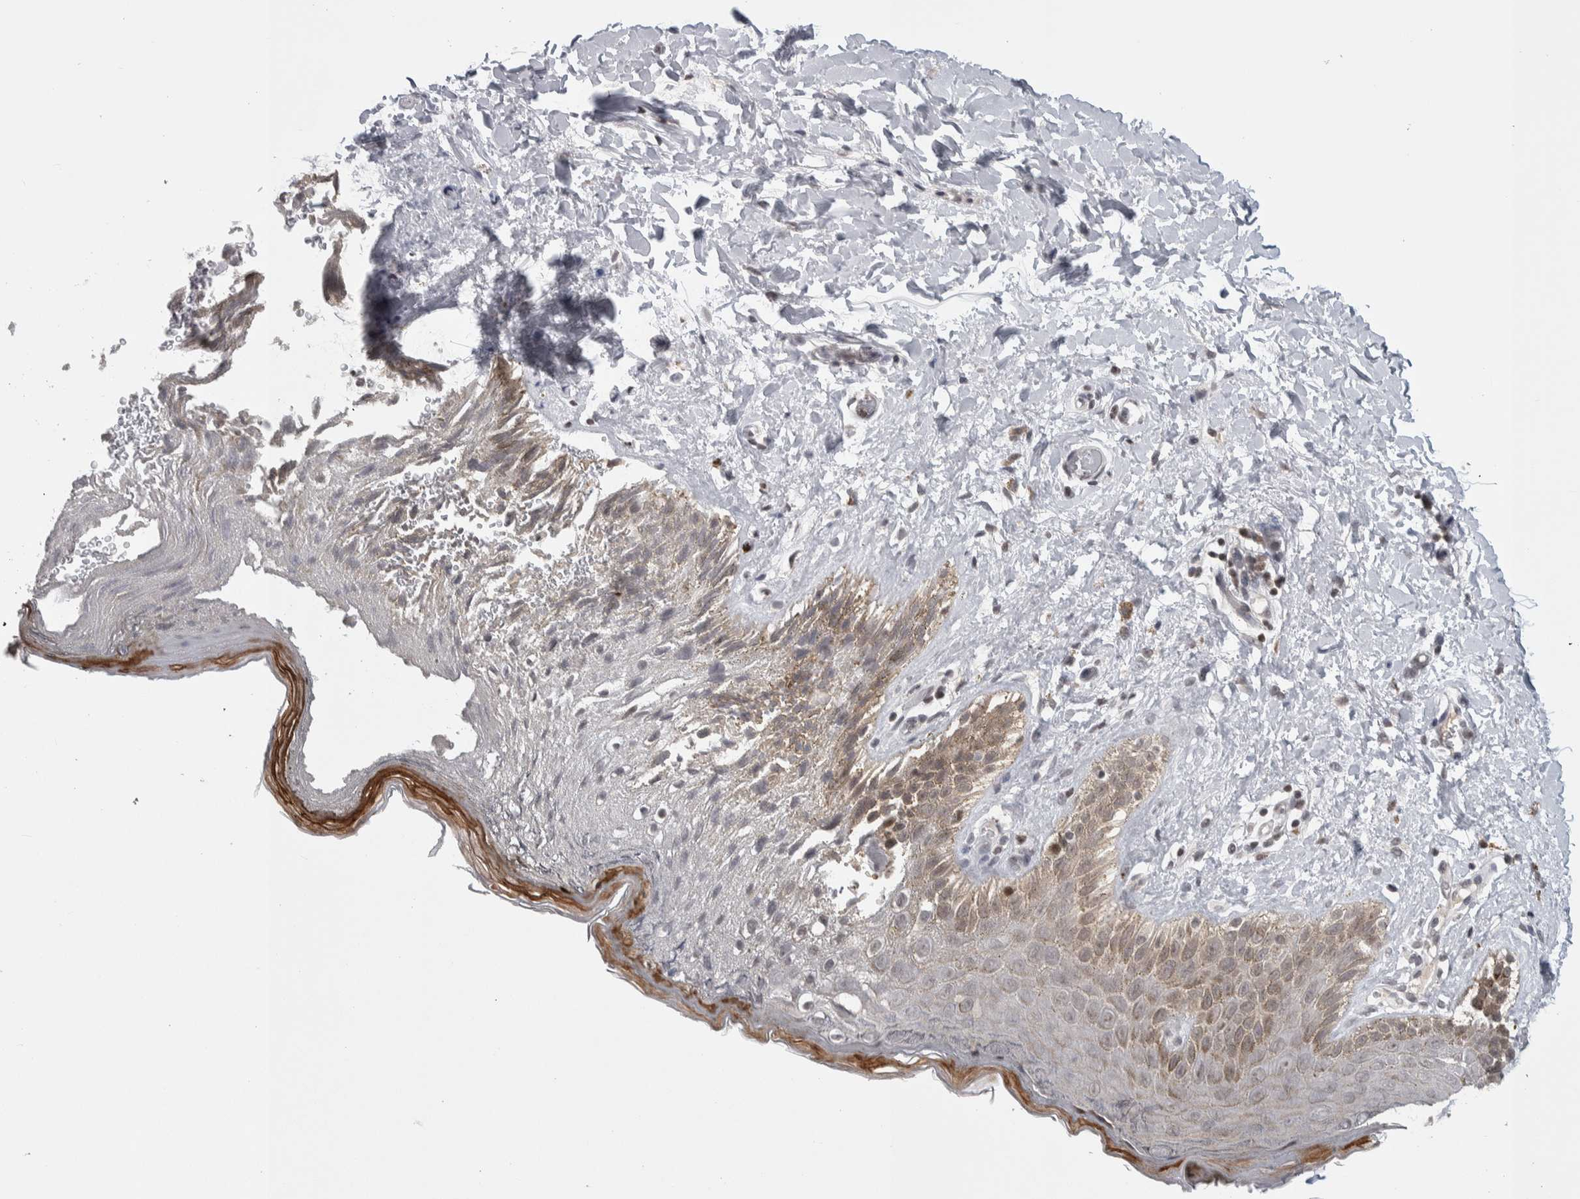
{"staining": {"intensity": "weak", "quantity": "25%-75%", "location": "cytoplasmic/membranous,nuclear"}, "tissue": "skin", "cell_type": "Epidermal cells", "image_type": "normal", "snomed": [{"axis": "morphology", "description": "Normal tissue, NOS"}, {"axis": "topography", "description": "Anal"}], "caption": "Protein staining displays weak cytoplasmic/membranous,nuclear staining in approximately 25%-75% of epidermal cells in benign skin.", "gene": "ZSCAN21", "patient": {"sex": "male", "age": 44}}